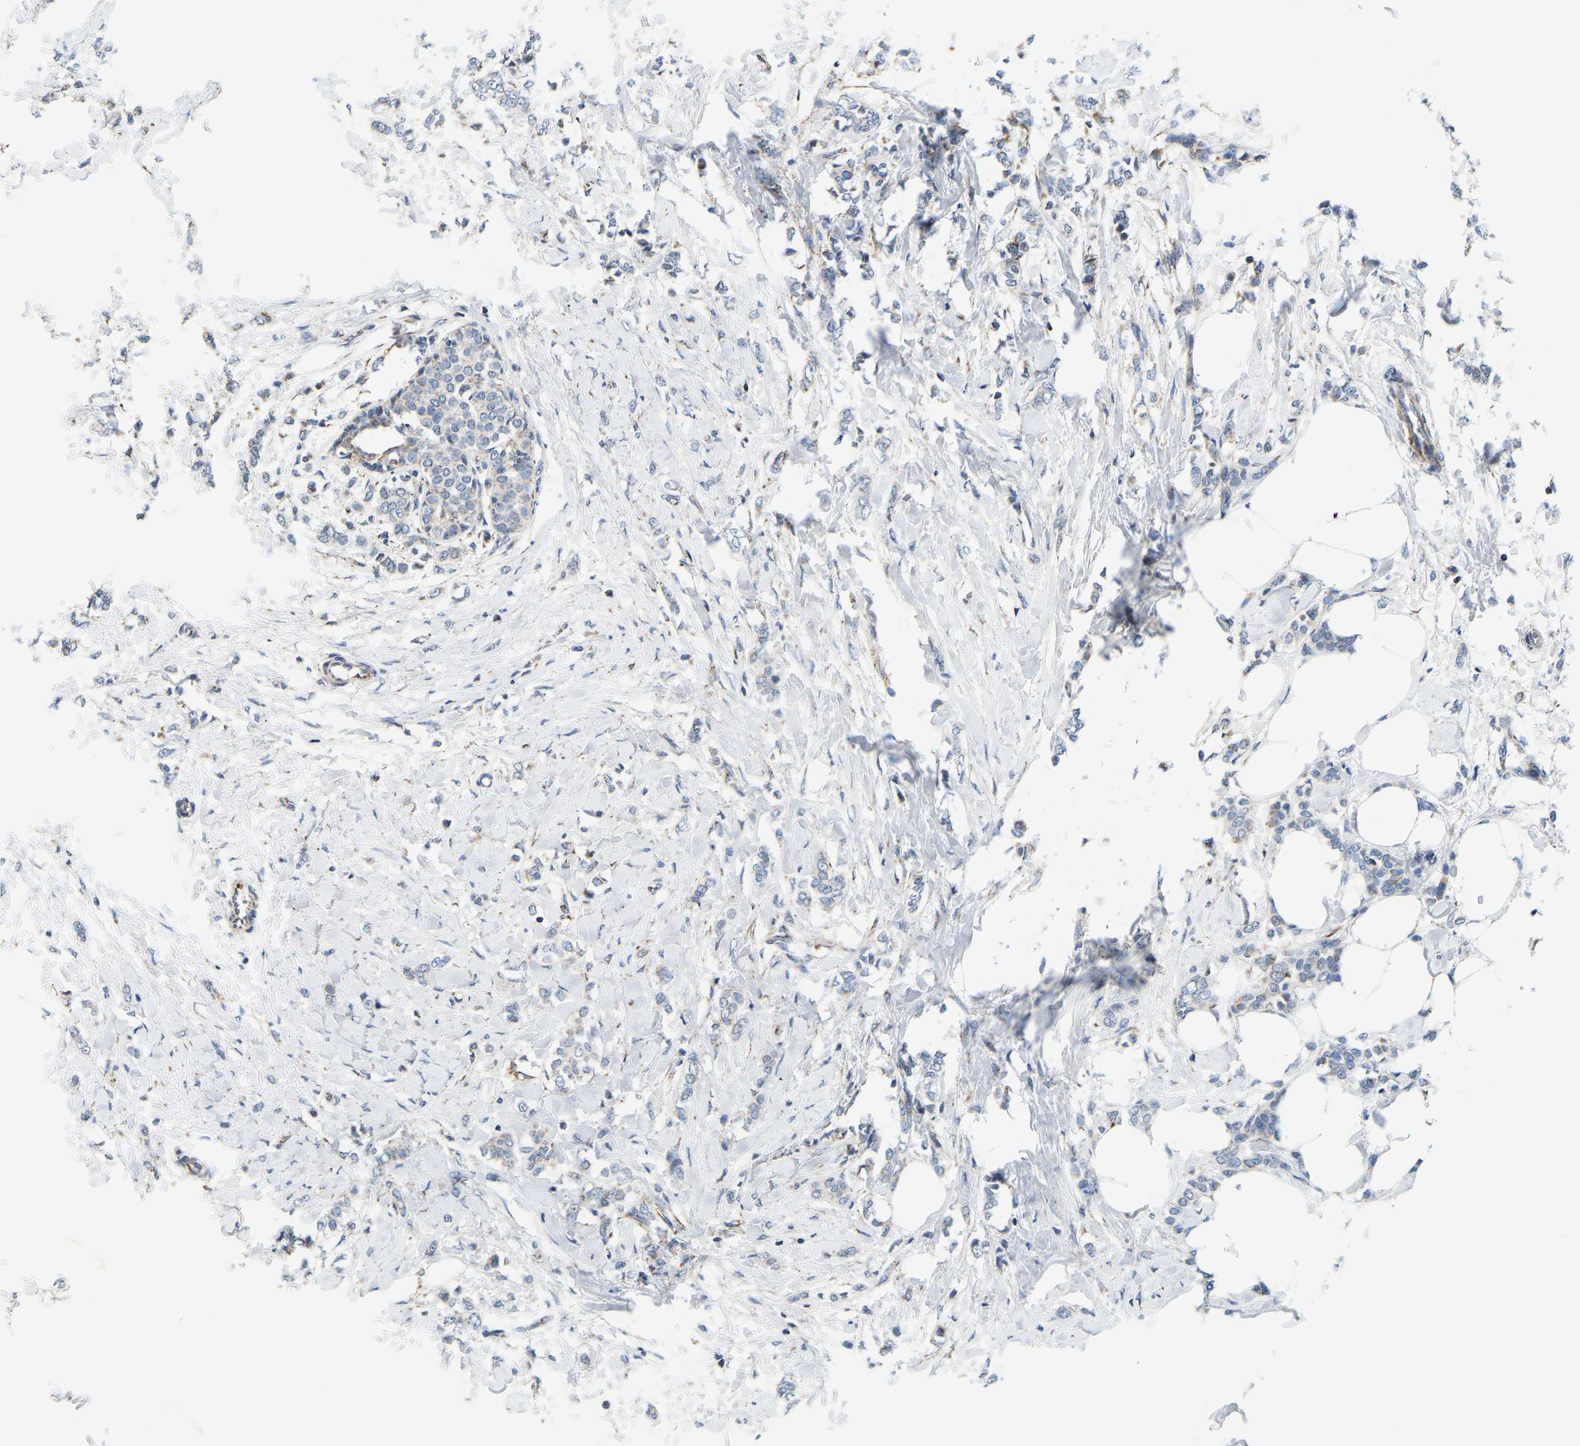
{"staining": {"intensity": "moderate", "quantity": "25%-75%", "location": "cytoplasmic/membranous"}, "tissue": "breast cancer", "cell_type": "Tumor cells", "image_type": "cancer", "snomed": [{"axis": "morphology", "description": "Lobular carcinoma, in situ"}, {"axis": "morphology", "description": "Lobular carcinoma"}, {"axis": "topography", "description": "Breast"}], "caption": "This histopathology image displays immunohistochemistry staining of lobular carcinoma in situ (breast), with medium moderate cytoplasmic/membranous staining in approximately 25%-75% of tumor cells.", "gene": "SFXN1", "patient": {"sex": "female", "age": 41}}